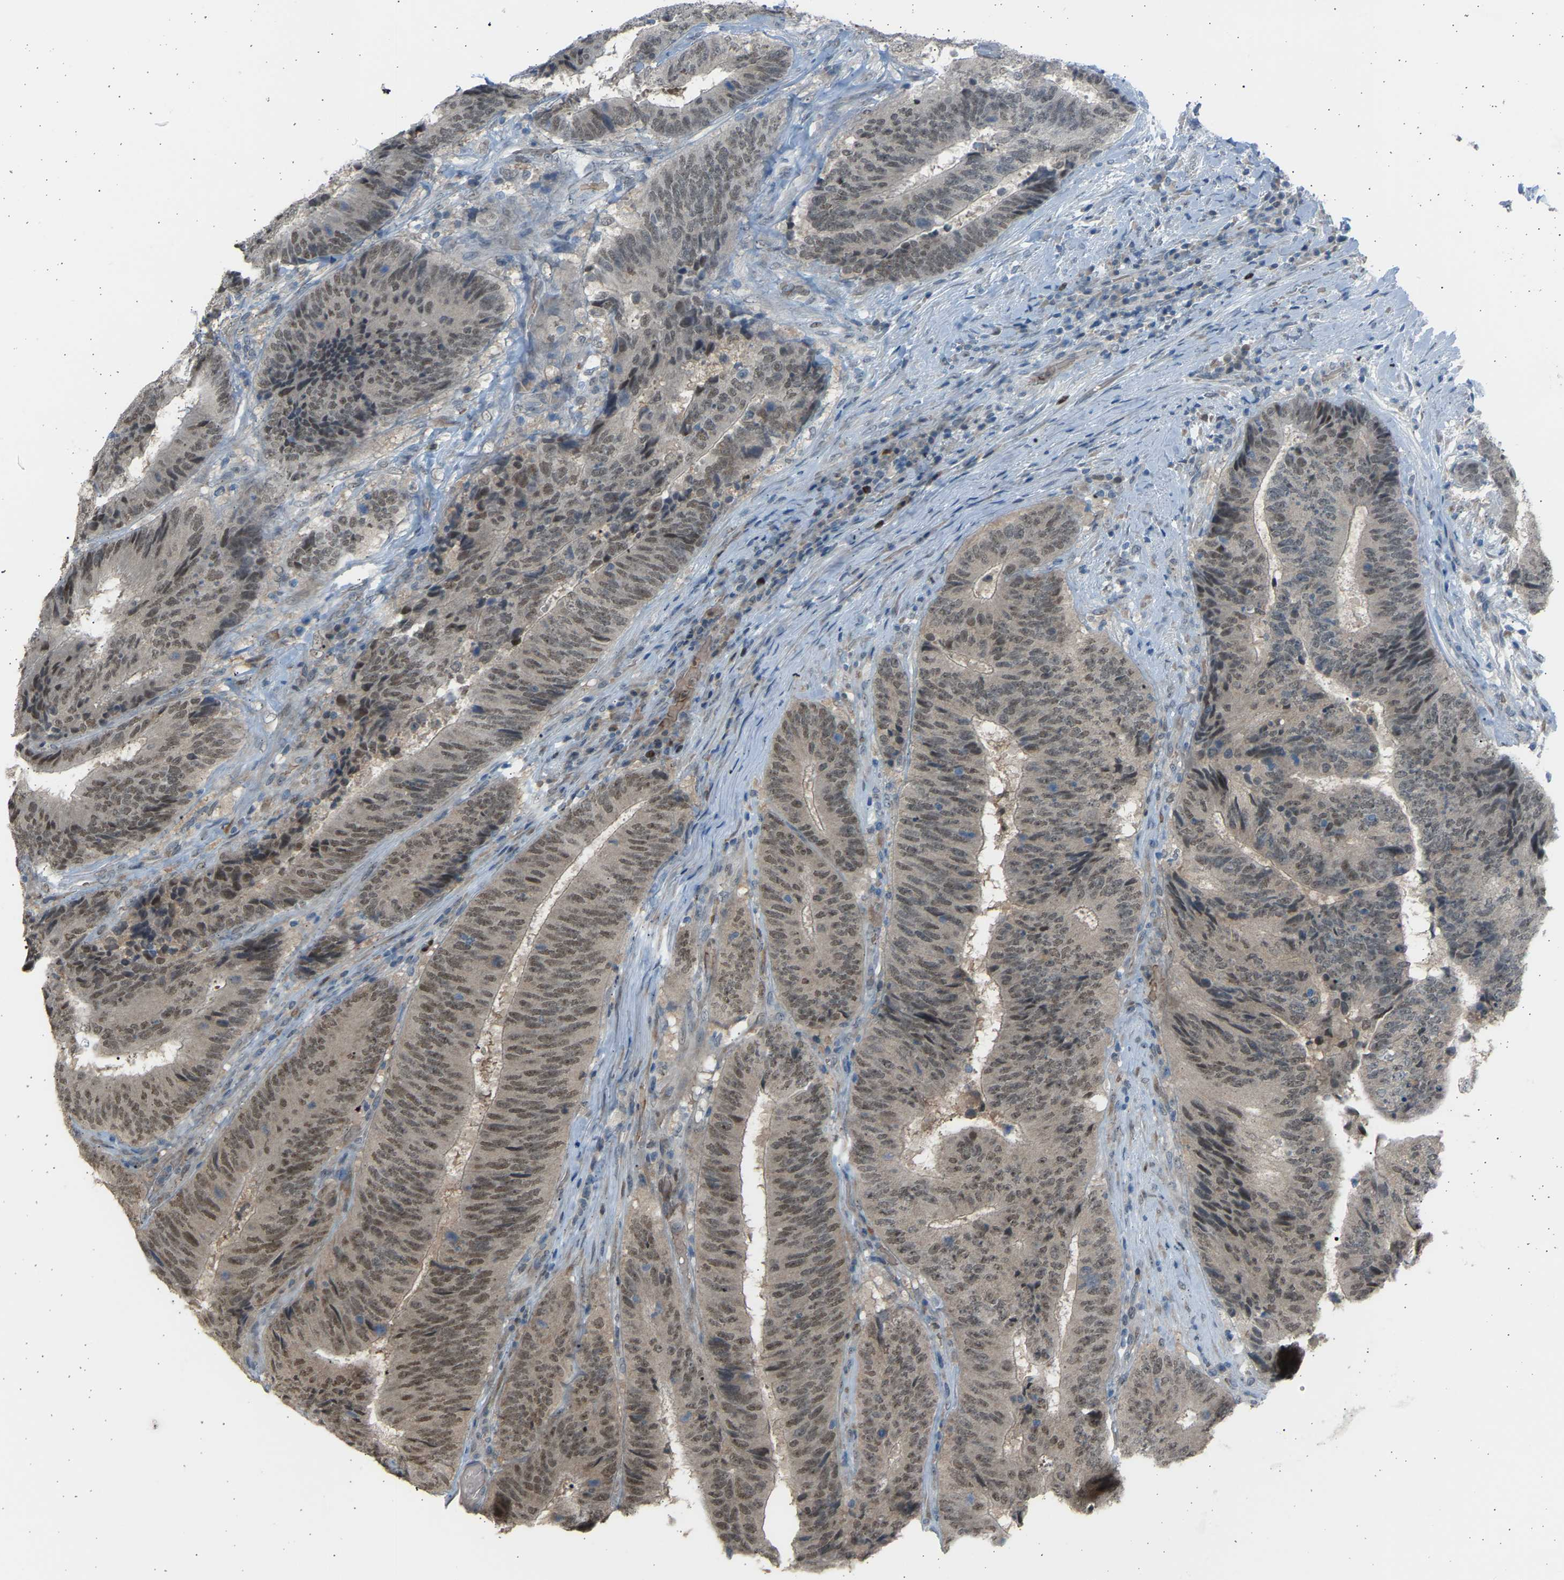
{"staining": {"intensity": "moderate", "quantity": ">75%", "location": "nuclear"}, "tissue": "colorectal cancer", "cell_type": "Tumor cells", "image_type": "cancer", "snomed": [{"axis": "morphology", "description": "Adenocarcinoma, NOS"}, {"axis": "topography", "description": "Rectum"}], "caption": "The histopathology image demonstrates staining of colorectal cancer (adenocarcinoma), revealing moderate nuclear protein positivity (brown color) within tumor cells.", "gene": "BIRC2", "patient": {"sex": "male", "age": 72}}